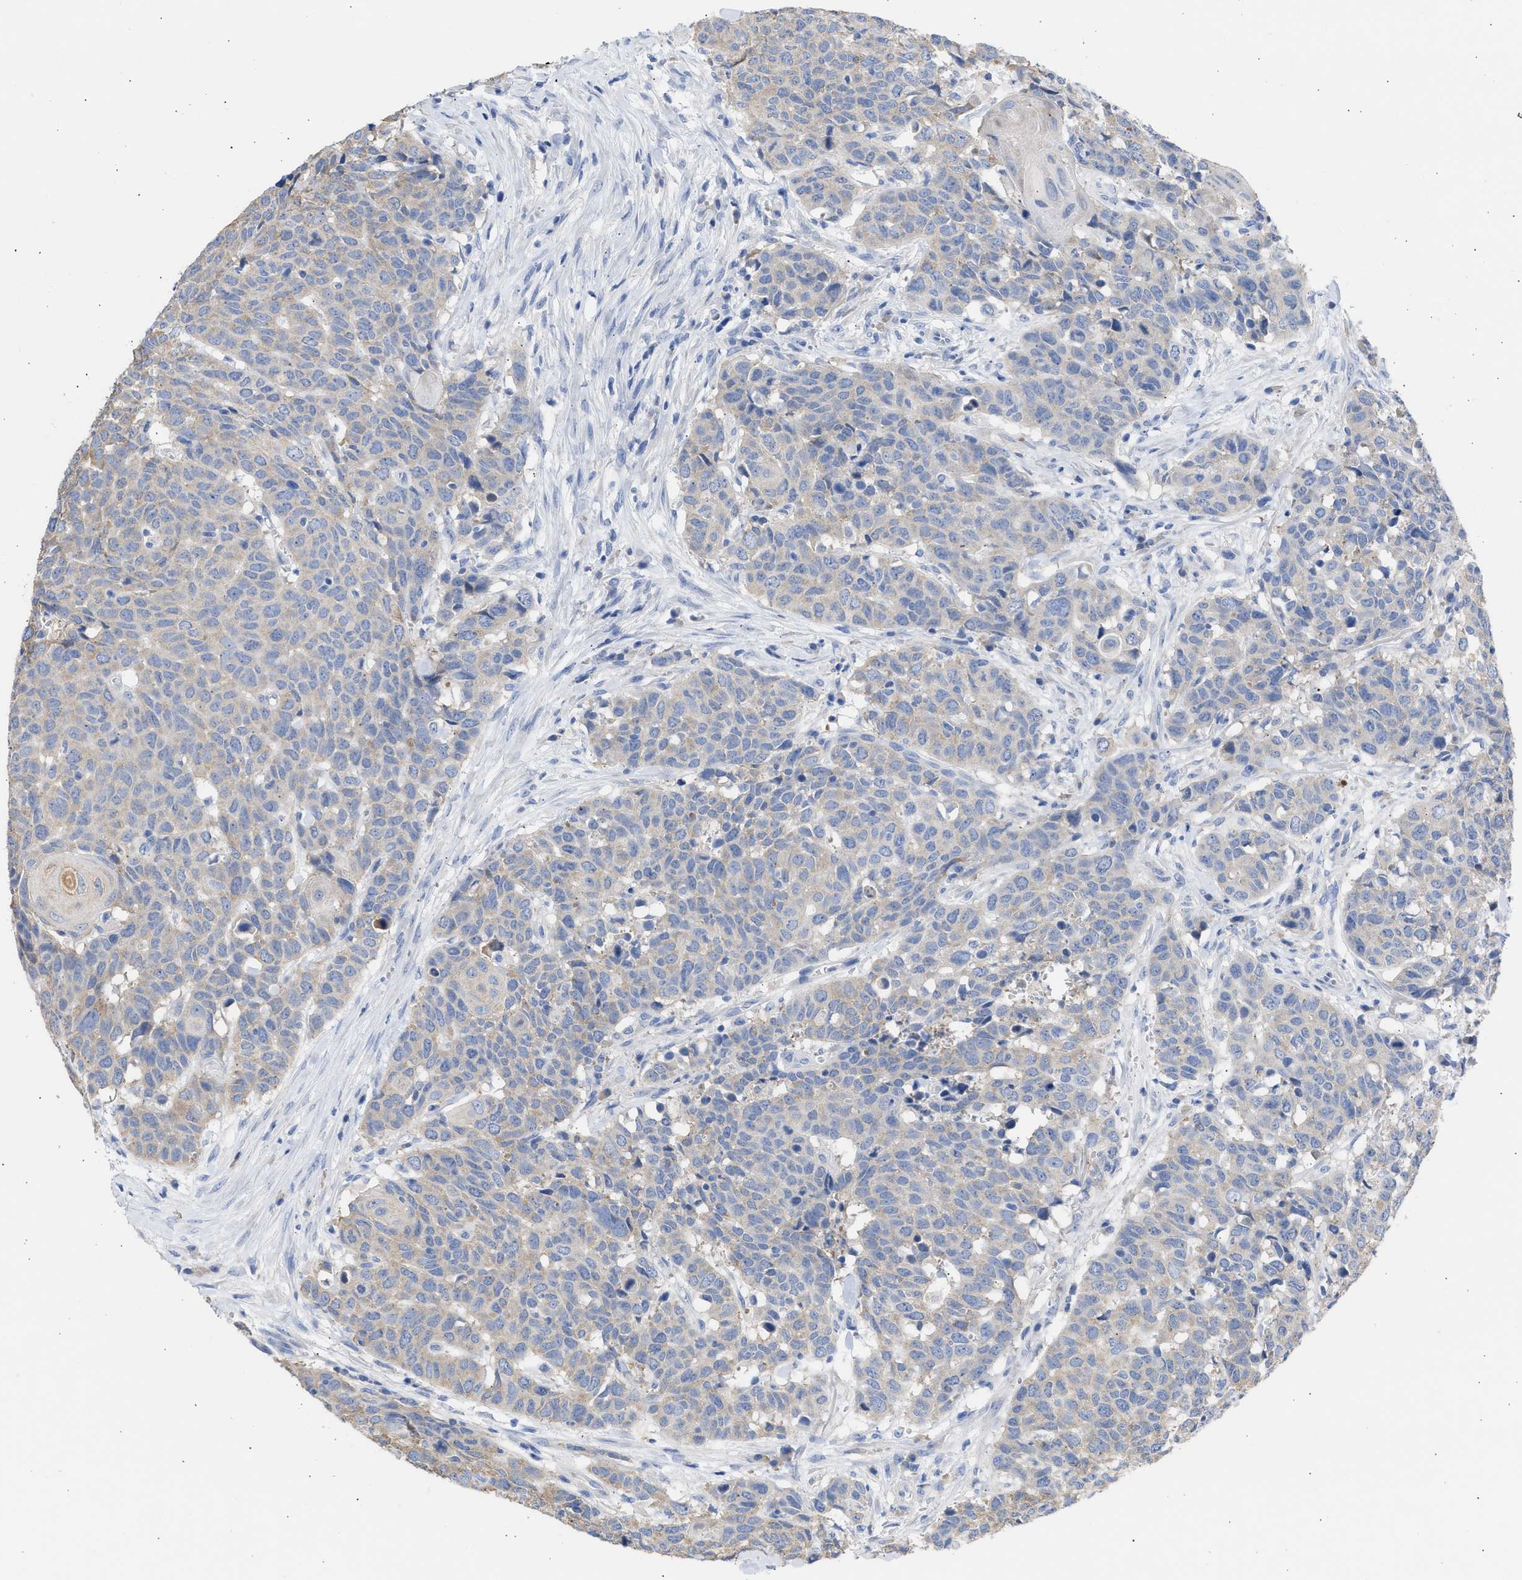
{"staining": {"intensity": "weak", "quantity": "<25%", "location": "cytoplasmic/membranous"}, "tissue": "head and neck cancer", "cell_type": "Tumor cells", "image_type": "cancer", "snomed": [{"axis": "morphology", "description": "Squamous cell carcinoma, NOS"}, {"axis": "topography", "description": "Head-Neck"}], "caption": "Immunohistochemistry histopathology image of human head and neck squamous cell carcinoma stained for a protein (brown), which exhibits no expression in tumor cells. Brightfield microscopy of immunohistochemistry stained with DAB (3,3'-diaminobenzidine) (brown) and hematoxylin (blue), captured at high magnification.", "gene": "RSPH1", "patient": {"sex": "male", "age": 66}}